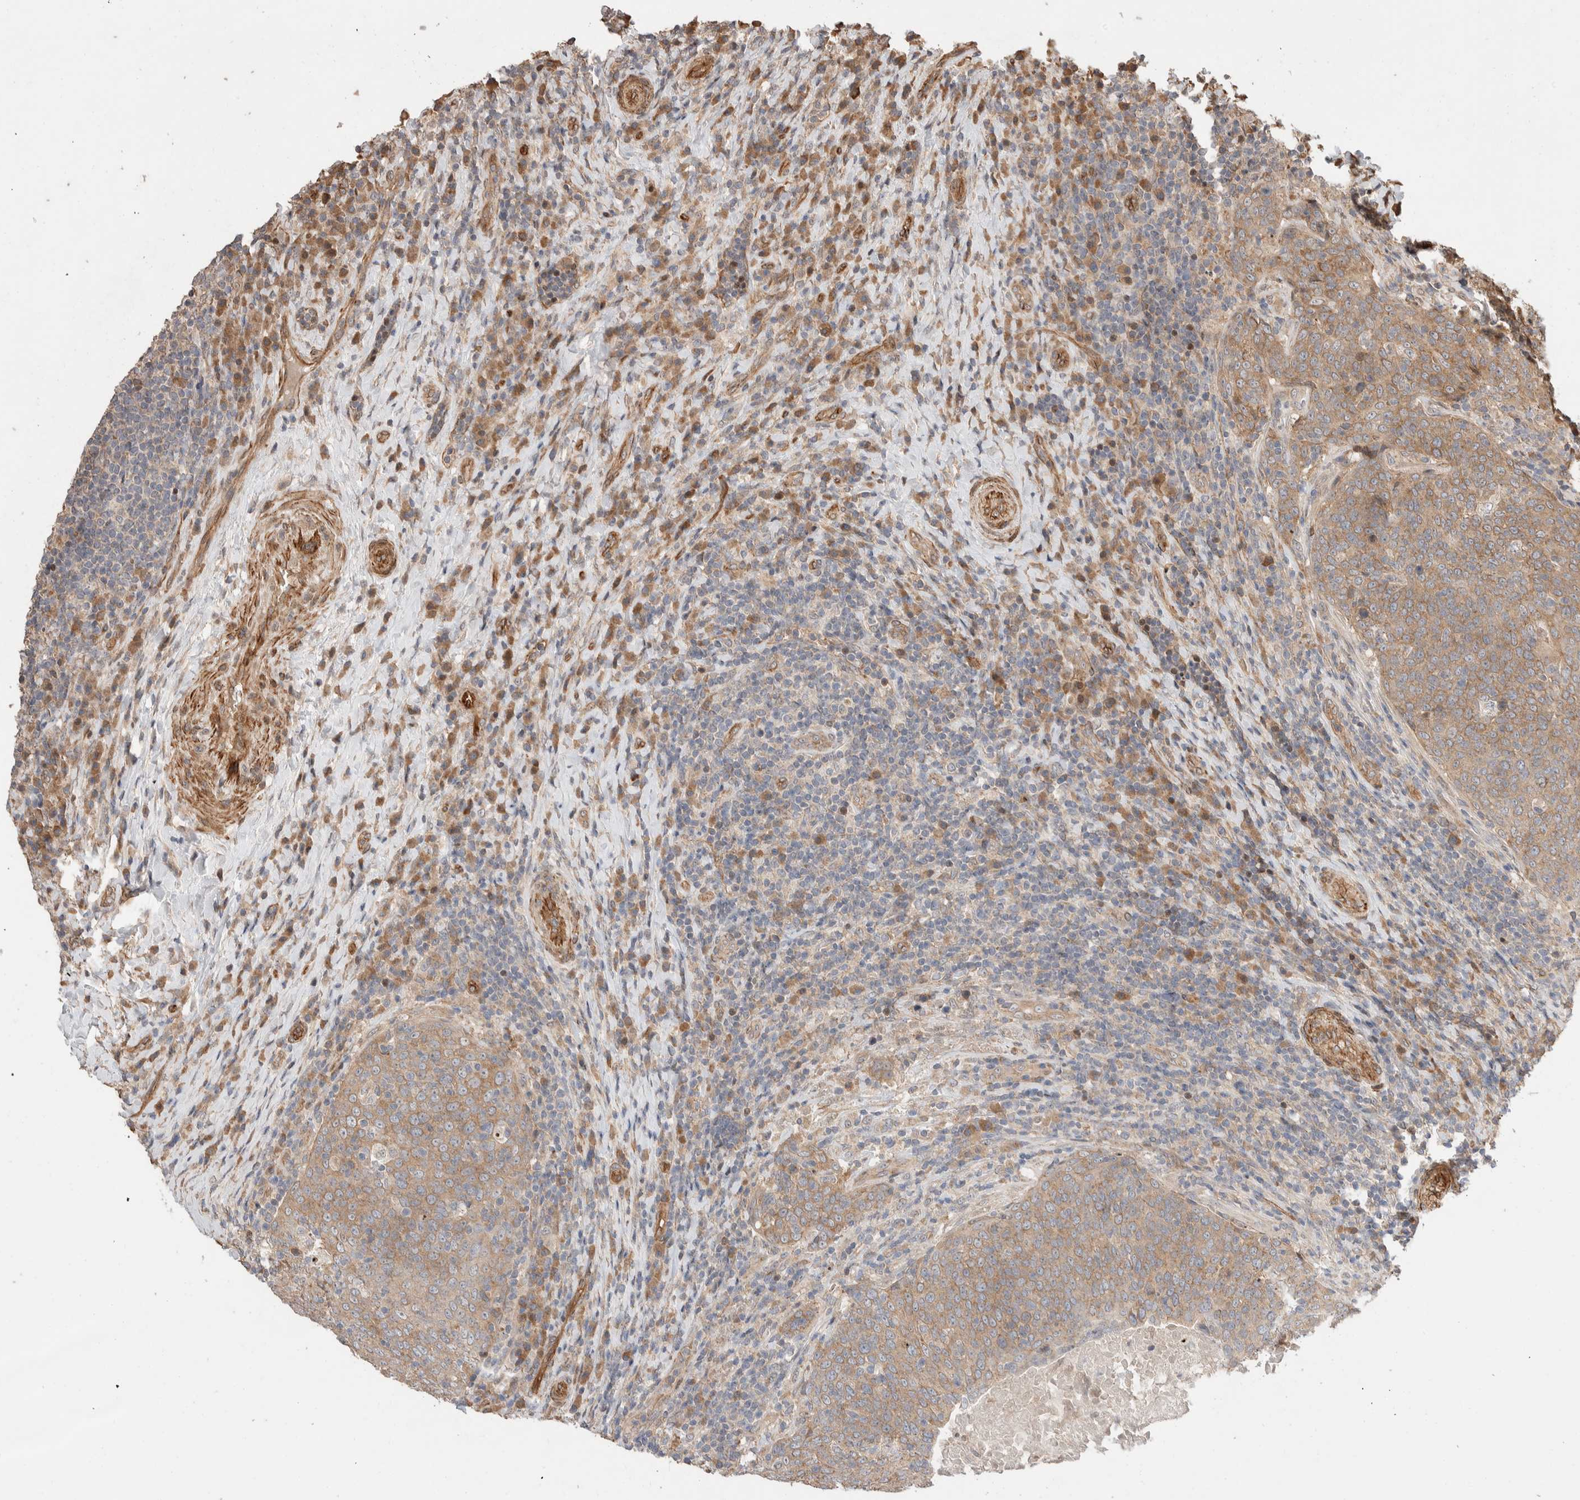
{"staining": {"intensity": "moderate", "quantity": ">75%", "location": "cytoplasmic/membranous"}, "tissue": "head and neck cancer", "cell_type": "Tumor cells", "image_type": "cancer", "snomed": [{"axis": "morphology", "description": "Squamous cell carcinoma, NOS"}, {"axis": "morphology", "description": "Squamous cell carcinoma, metastatic, NOS"}, {"axis": "topography", "description": "Lymph node"}, {"axis": "topography", "description": "Head-Neck"}], "caption": "A high-resolution micrograph shows immunohistochemistry (IHC) staining of head and neck cancer, which exhibits moderate cytoplasmic/membranous staining in about >75% of tumor cells.", "gene": "ERC1", "patient": {"sex": "male", "age": 62}}